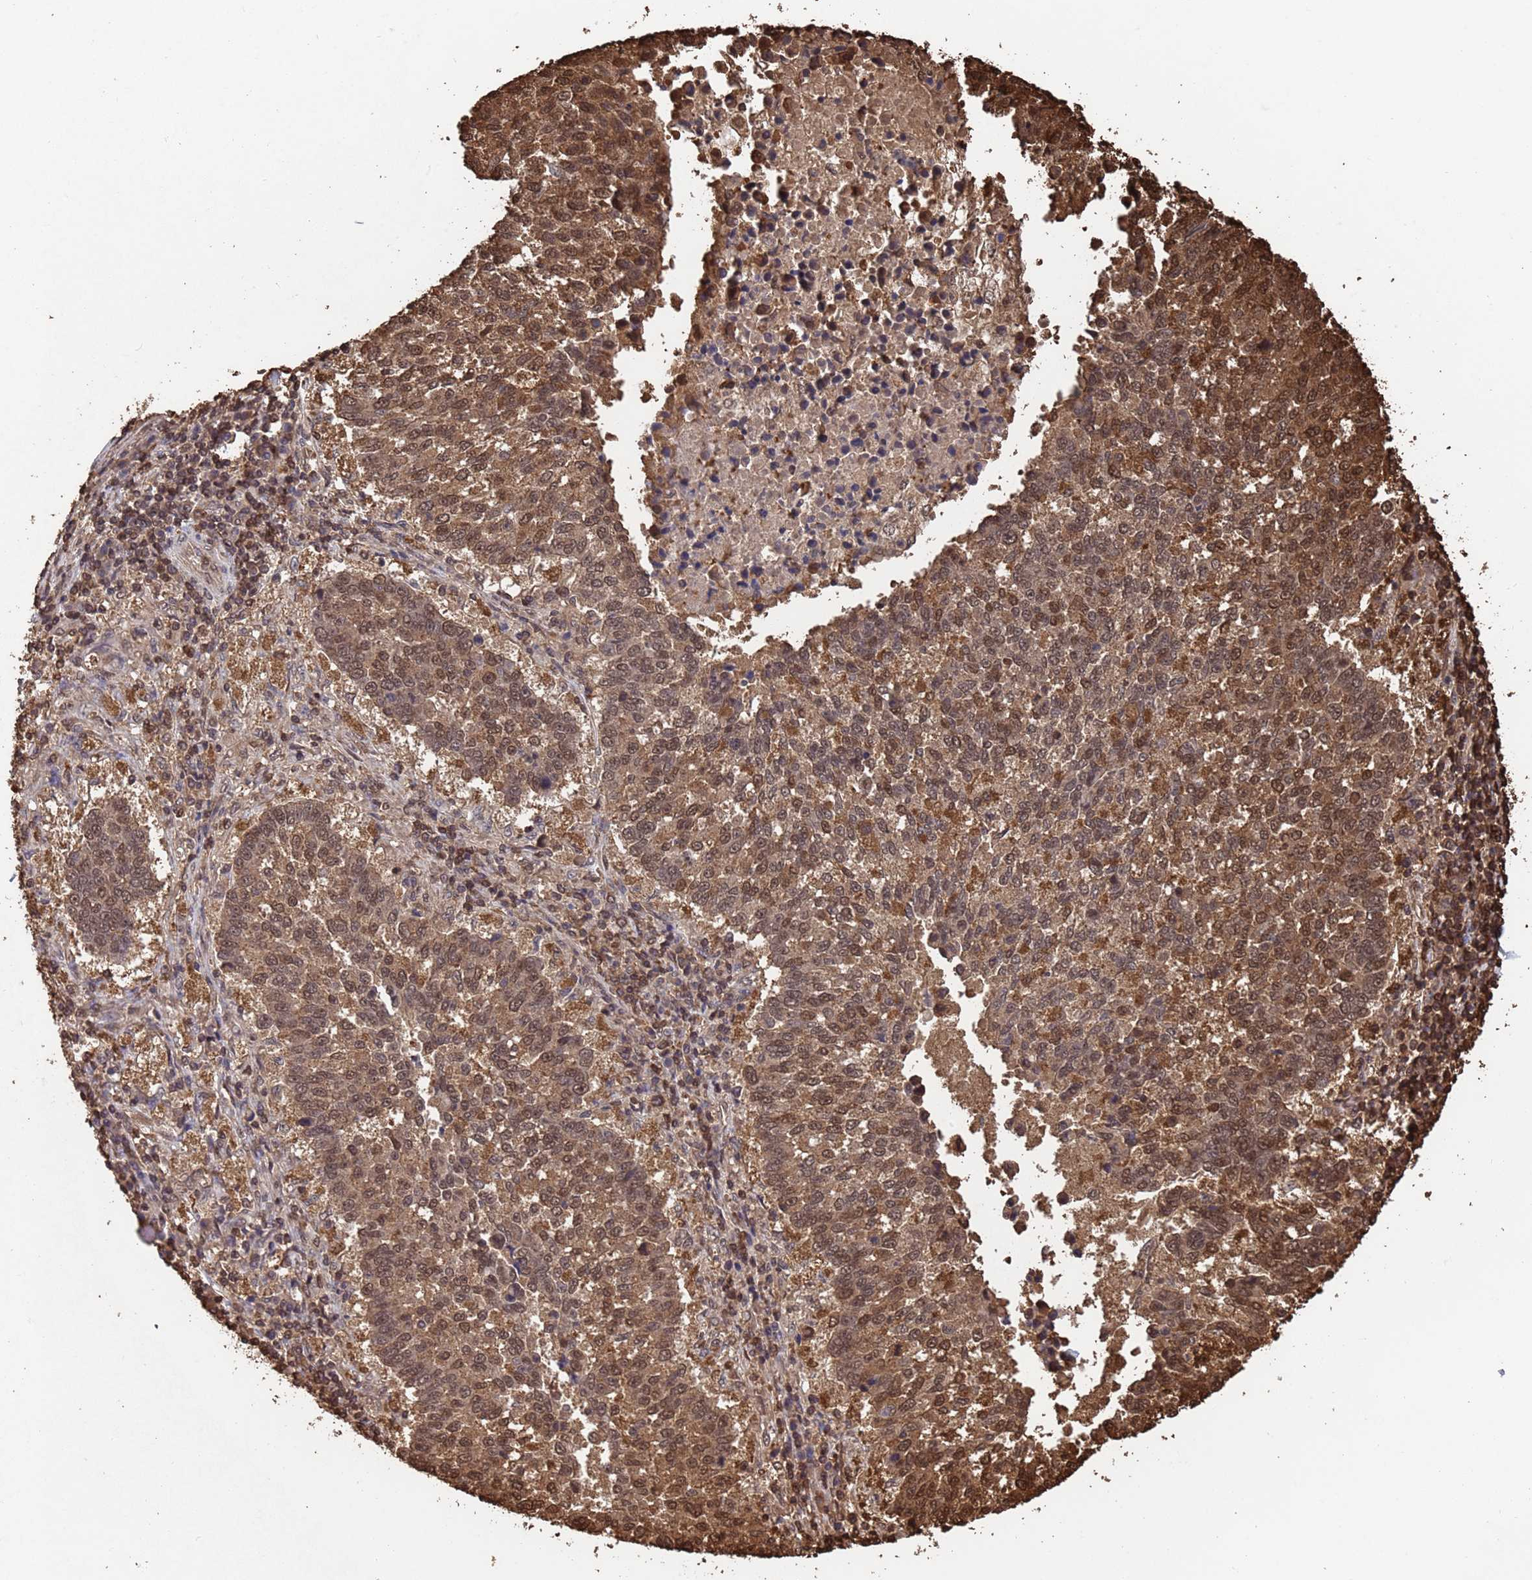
{"staining": {"intensity": "moderate", "quantity": ">75%", "location": "cytoplasmic/membranous,nuclear"}, "tissue": "lung cancer", "cell_type": "Tumor cells", "image_type": "cancer", "snomed": [{"axis": "morphology", "description": "Squamous cell carcinoma, NOS"}, {"axis": "topography", "description": "Lung"}], "caption": "The image displays a brown stain indicating the presence of a protein in the cytoplasmic/membranous and nuclear of tumor cells in lung cancer (squamous cell carcinoma).", "gene": "SUMO4", "patient": {"sex": "male", "age": 73}}